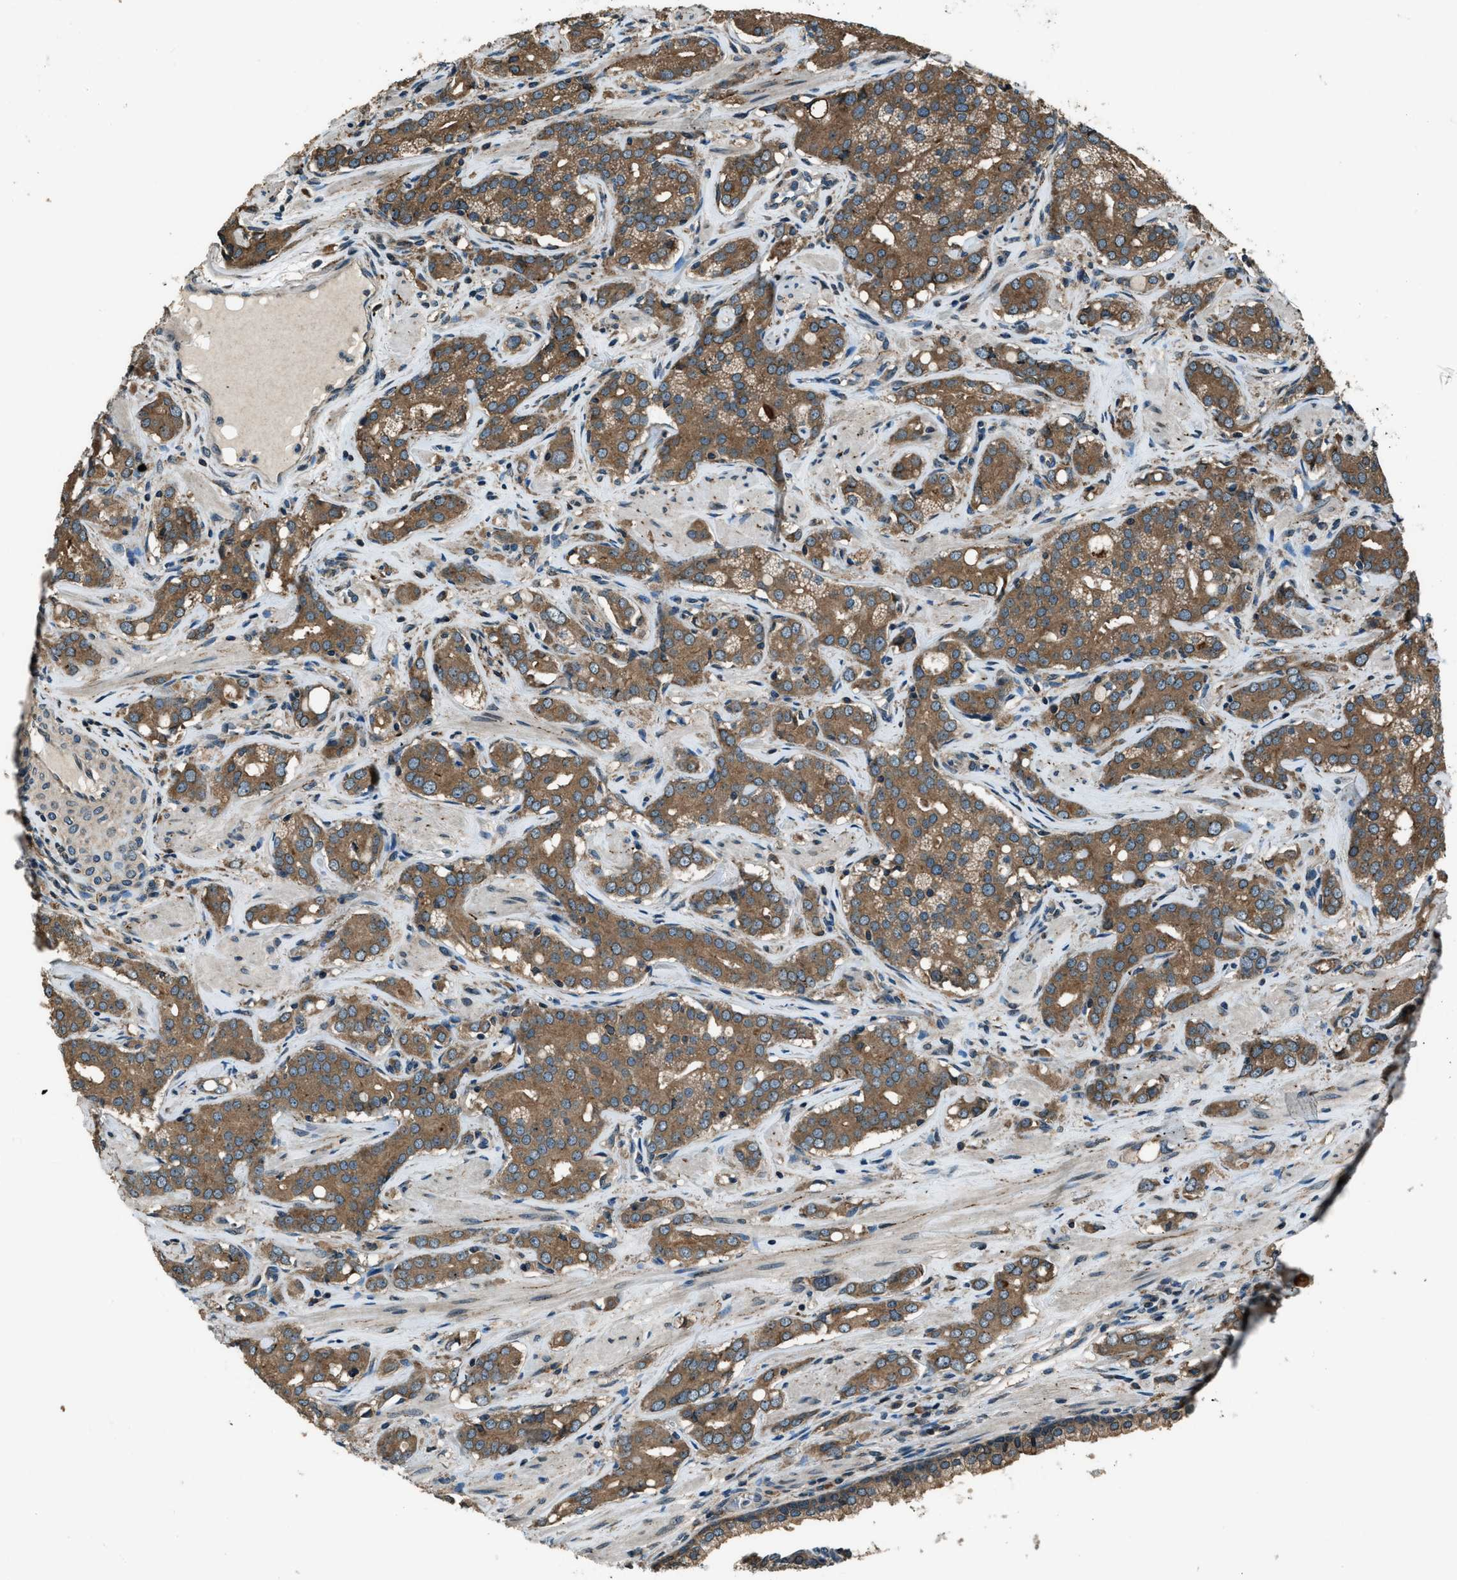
{"staining": {"intensity": "moderate", "quantity": ">75%", "location": "cytoplasmic/membranous"}, "tissue": "prostate cancer", "cell_type": "Tumor cells", "image_type": "cancer", "snomed": [{"axis": "morphology", "description": "Adenocarcinoma, High grade"}, {"axis": "topography", "description": "Prostate"}], "caption": "Prostate cancer stained for a protein shows moderate cytoplasmic/membranous positivity in tumor cells. Ihc stains the protein in brown and the nuclei are stained blue.", "gene": "TRIM4", "patient": {"sex": "male", "age": 52}}